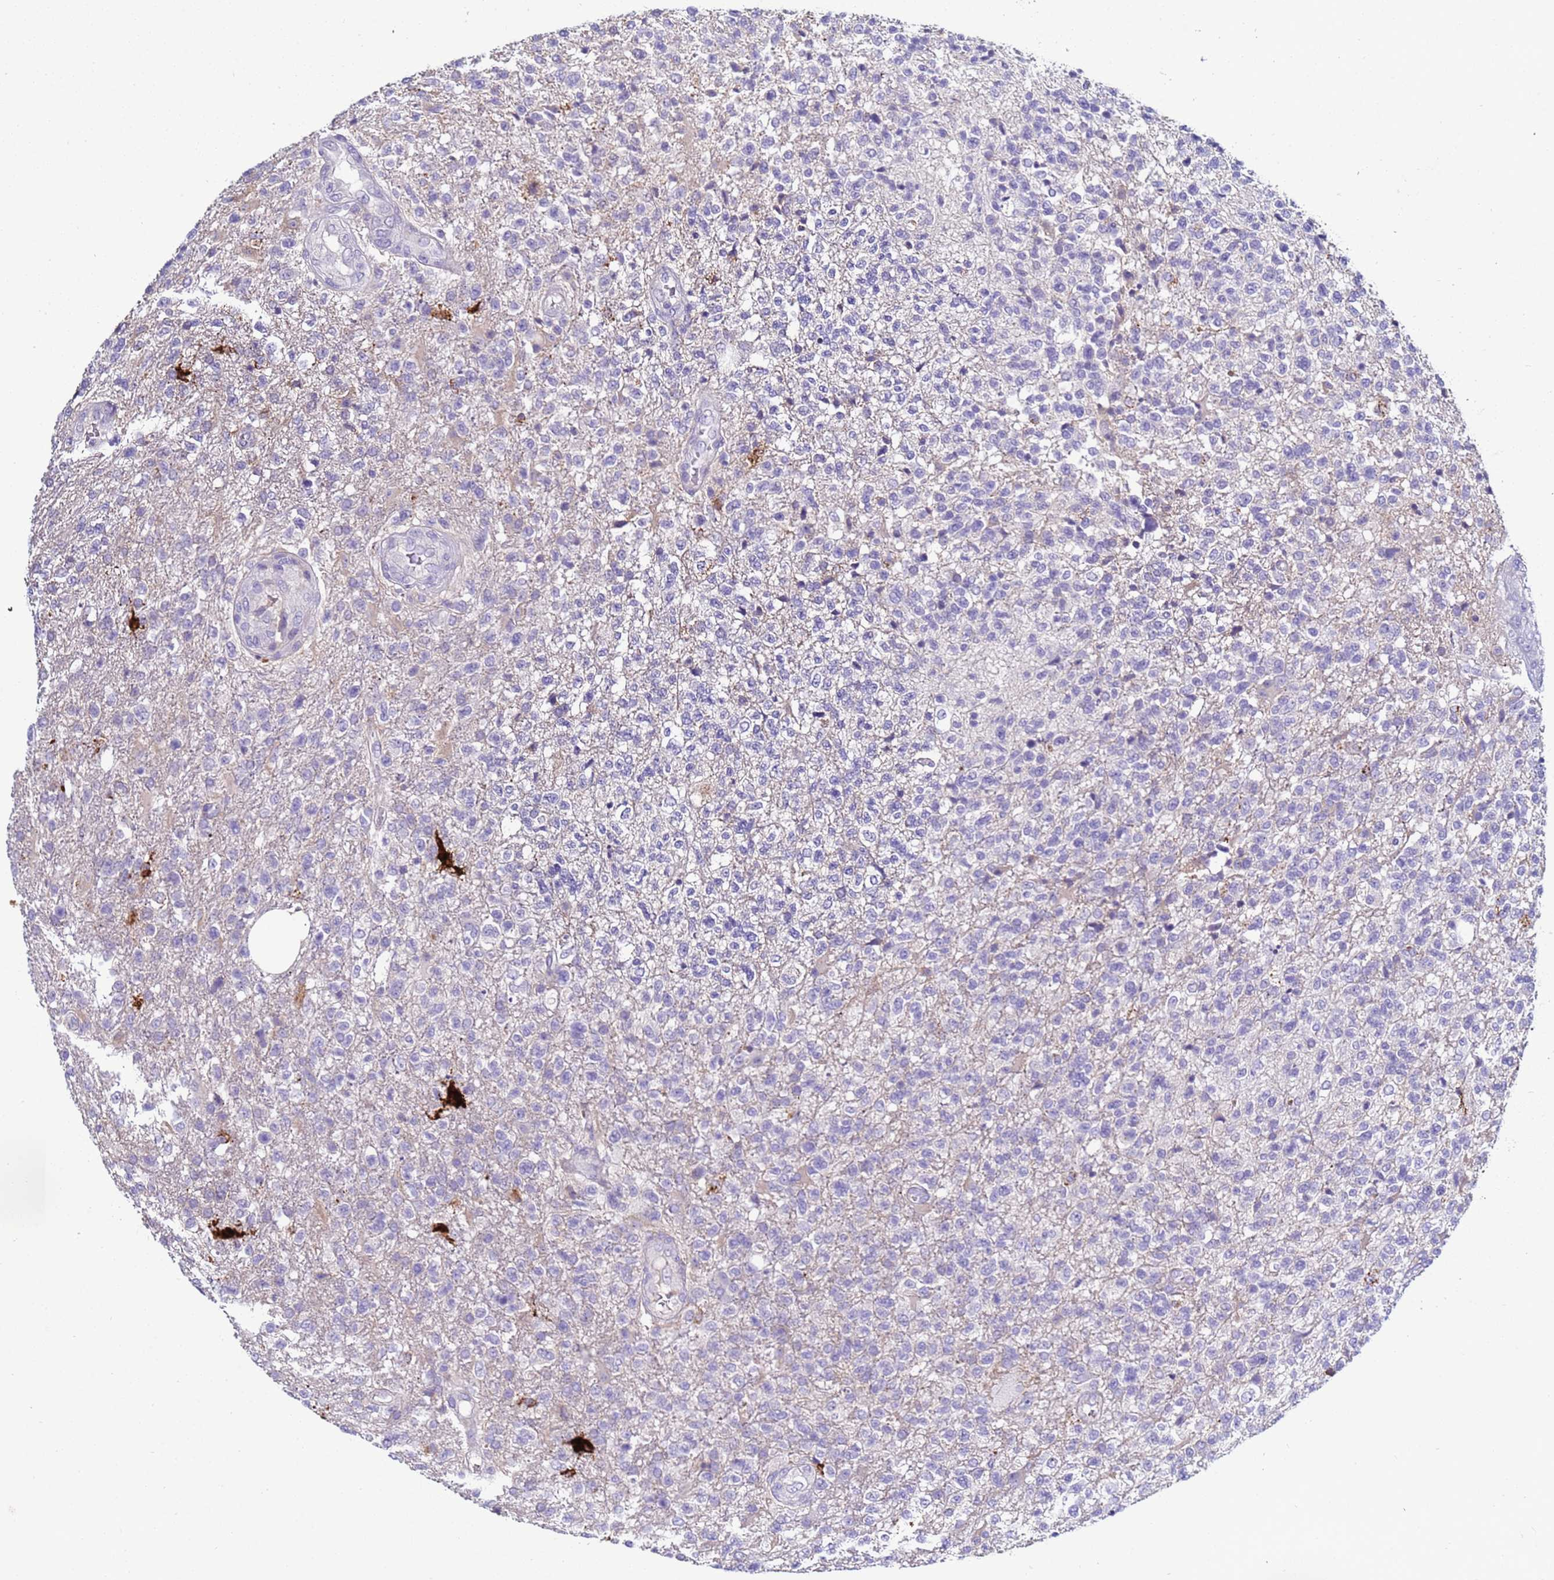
{"staining": {"intensity": "negative", "quantity": "none", "location": "none"}, "tissue": "glioma", "cell_type": "Tumor cells", "image_type": "cancer", "snomed": [{"axis": "morphology", "description": "Glioma, malignant, High grade"}, {"axis": "topography", "description": "Brain"}], "caption": "DAB (3,3'-diaminobenzidine) immunohistochemical staining of human malignant high-grade glioma reveals no significant staining in tumor cells.", "gene": "TRIM51", "patient": {"sex": "male", "age": 56}}